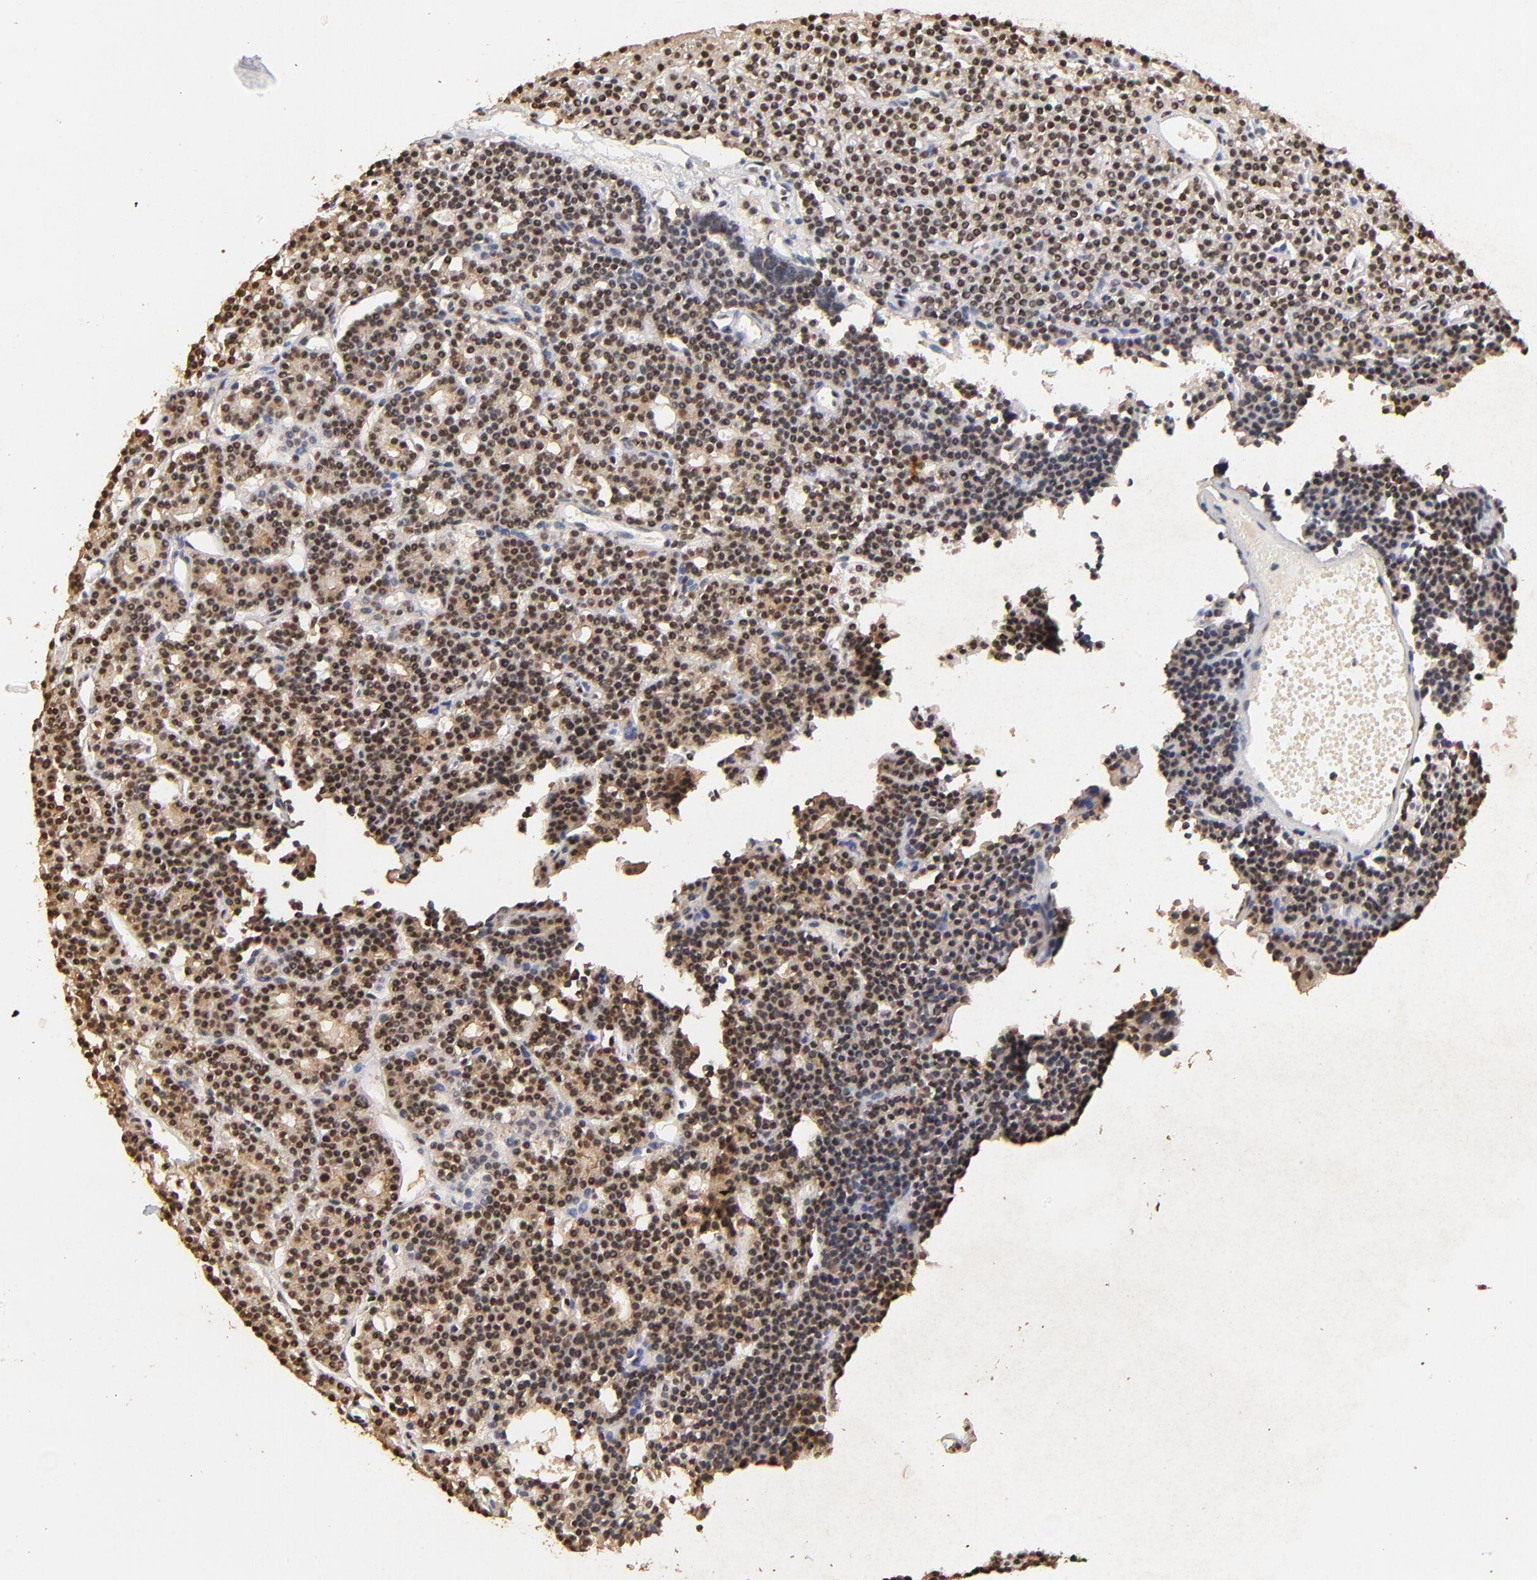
{"staining": {"intensity": "moderate", "quantity": ">75%", "location": "cytoplasmic/membranous,nuclear"}, "tissue": "parathyroid gland", "cell_type": "Glandular cells", "image_type": "normal", "snomed": [{"axis": "morphology", "description": "Normal tissue, NOS"}, {"axis": "topography", "description": "Parathyroid gland"}], "caption": "This is an image of immunohistochemistry (IHC) staining of benign parathyroid gland, which shows moderate staining in the cytoplasmic/membranous,nuclear of glandular cells.", "gene": "MED12", "patient": {"sex": "female", "age": 45}}